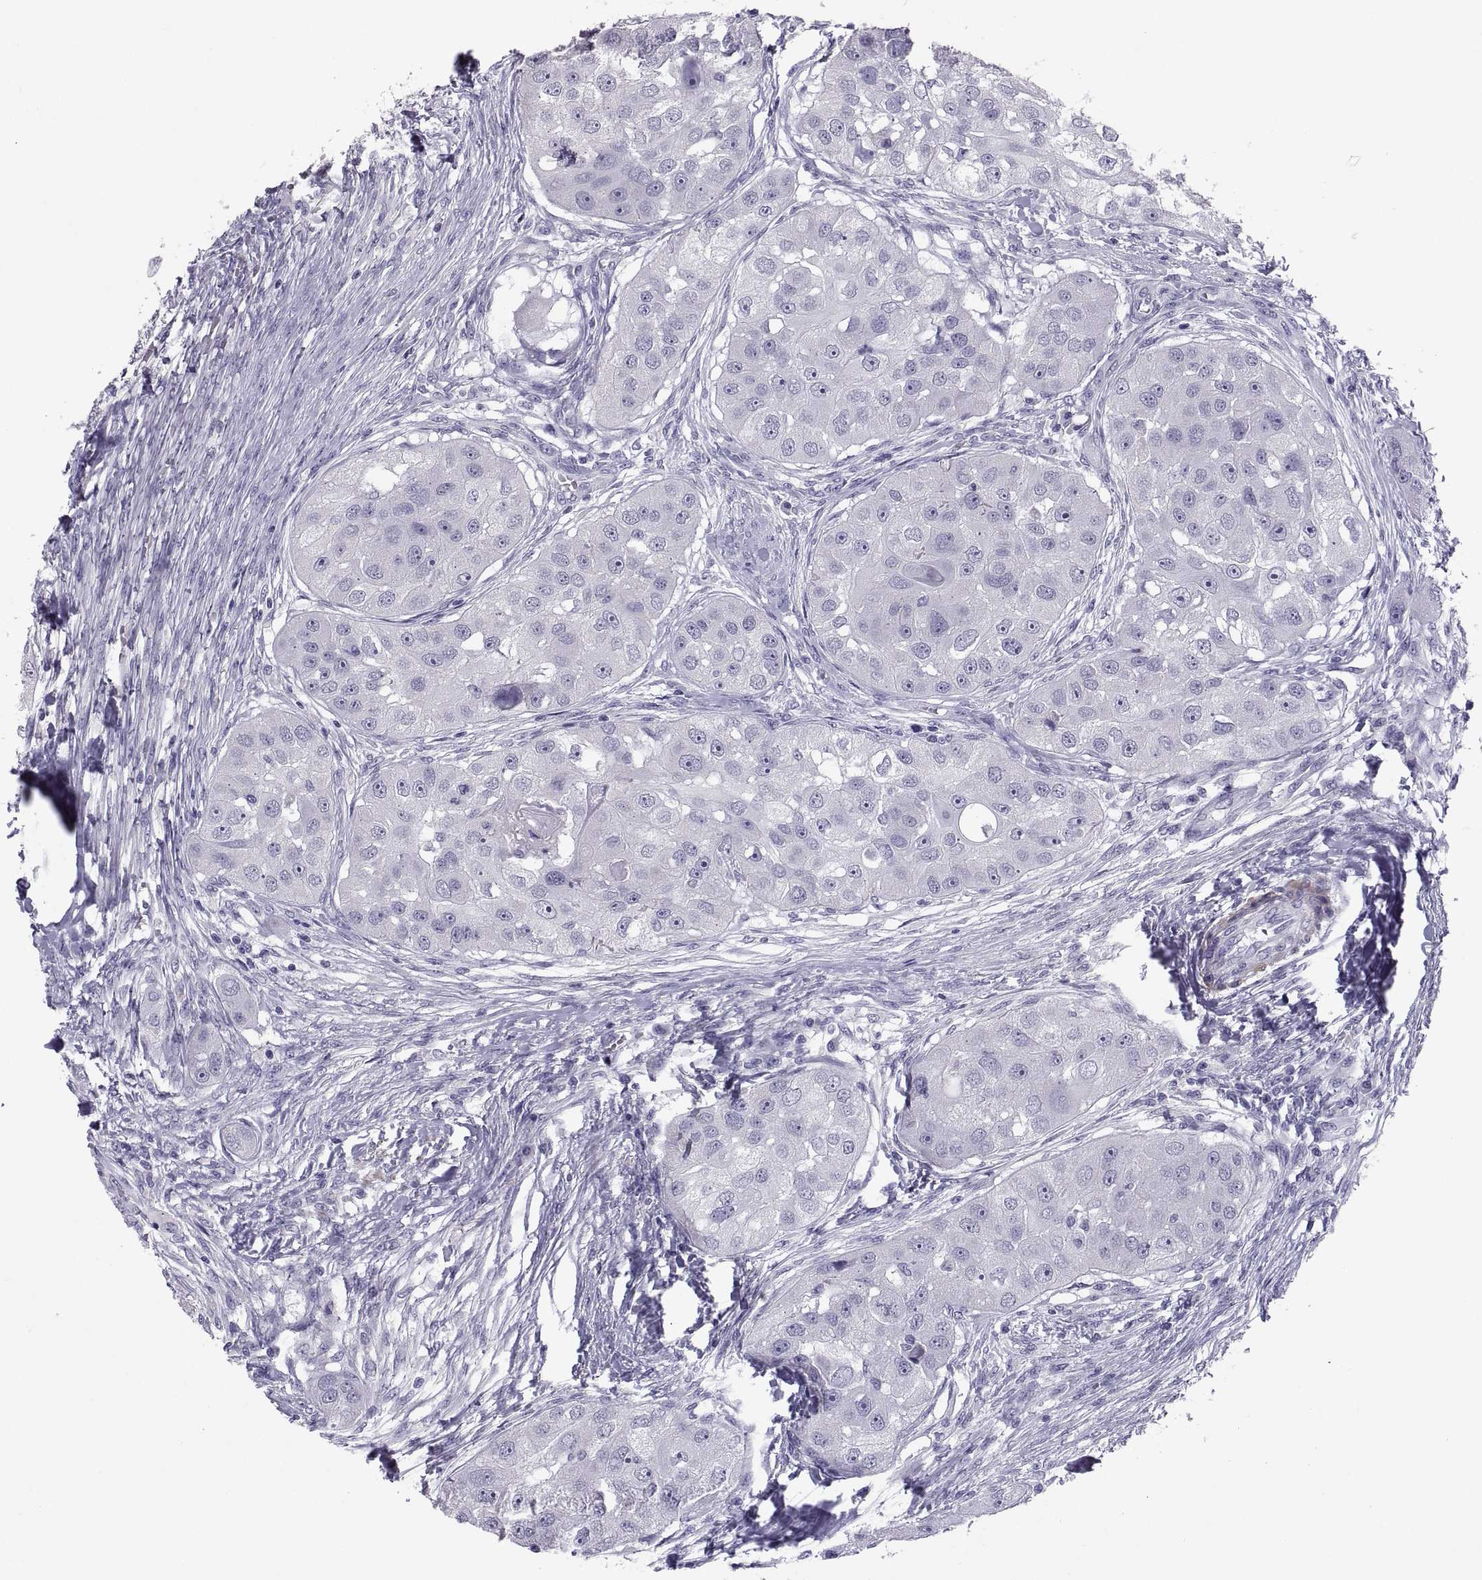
{"staining": {"intensity": "negative", "quantity": "none", "location": "none"}, "tissue": "head and neck cancer", "cell_type": "Tumor cells", "image_type": "cancer", "snomed": [{"axis": "morphology", "description": "Squamous cell carcinoma, NOS"}, {"axis": "topography", "description": "Head-Neck"}], "caption": "Immunohistochemical staining of head and neck cancer (squamous cell carcinoma) shows no significant staining in tumor cells. The staining is performed using DAB (3,3'-diaminobenzidine) brown chromogen with nuclei counter-stained in using hematoxylin.", "gene": "IGSF1", "patient": {"sex": "male", "age": 51}}